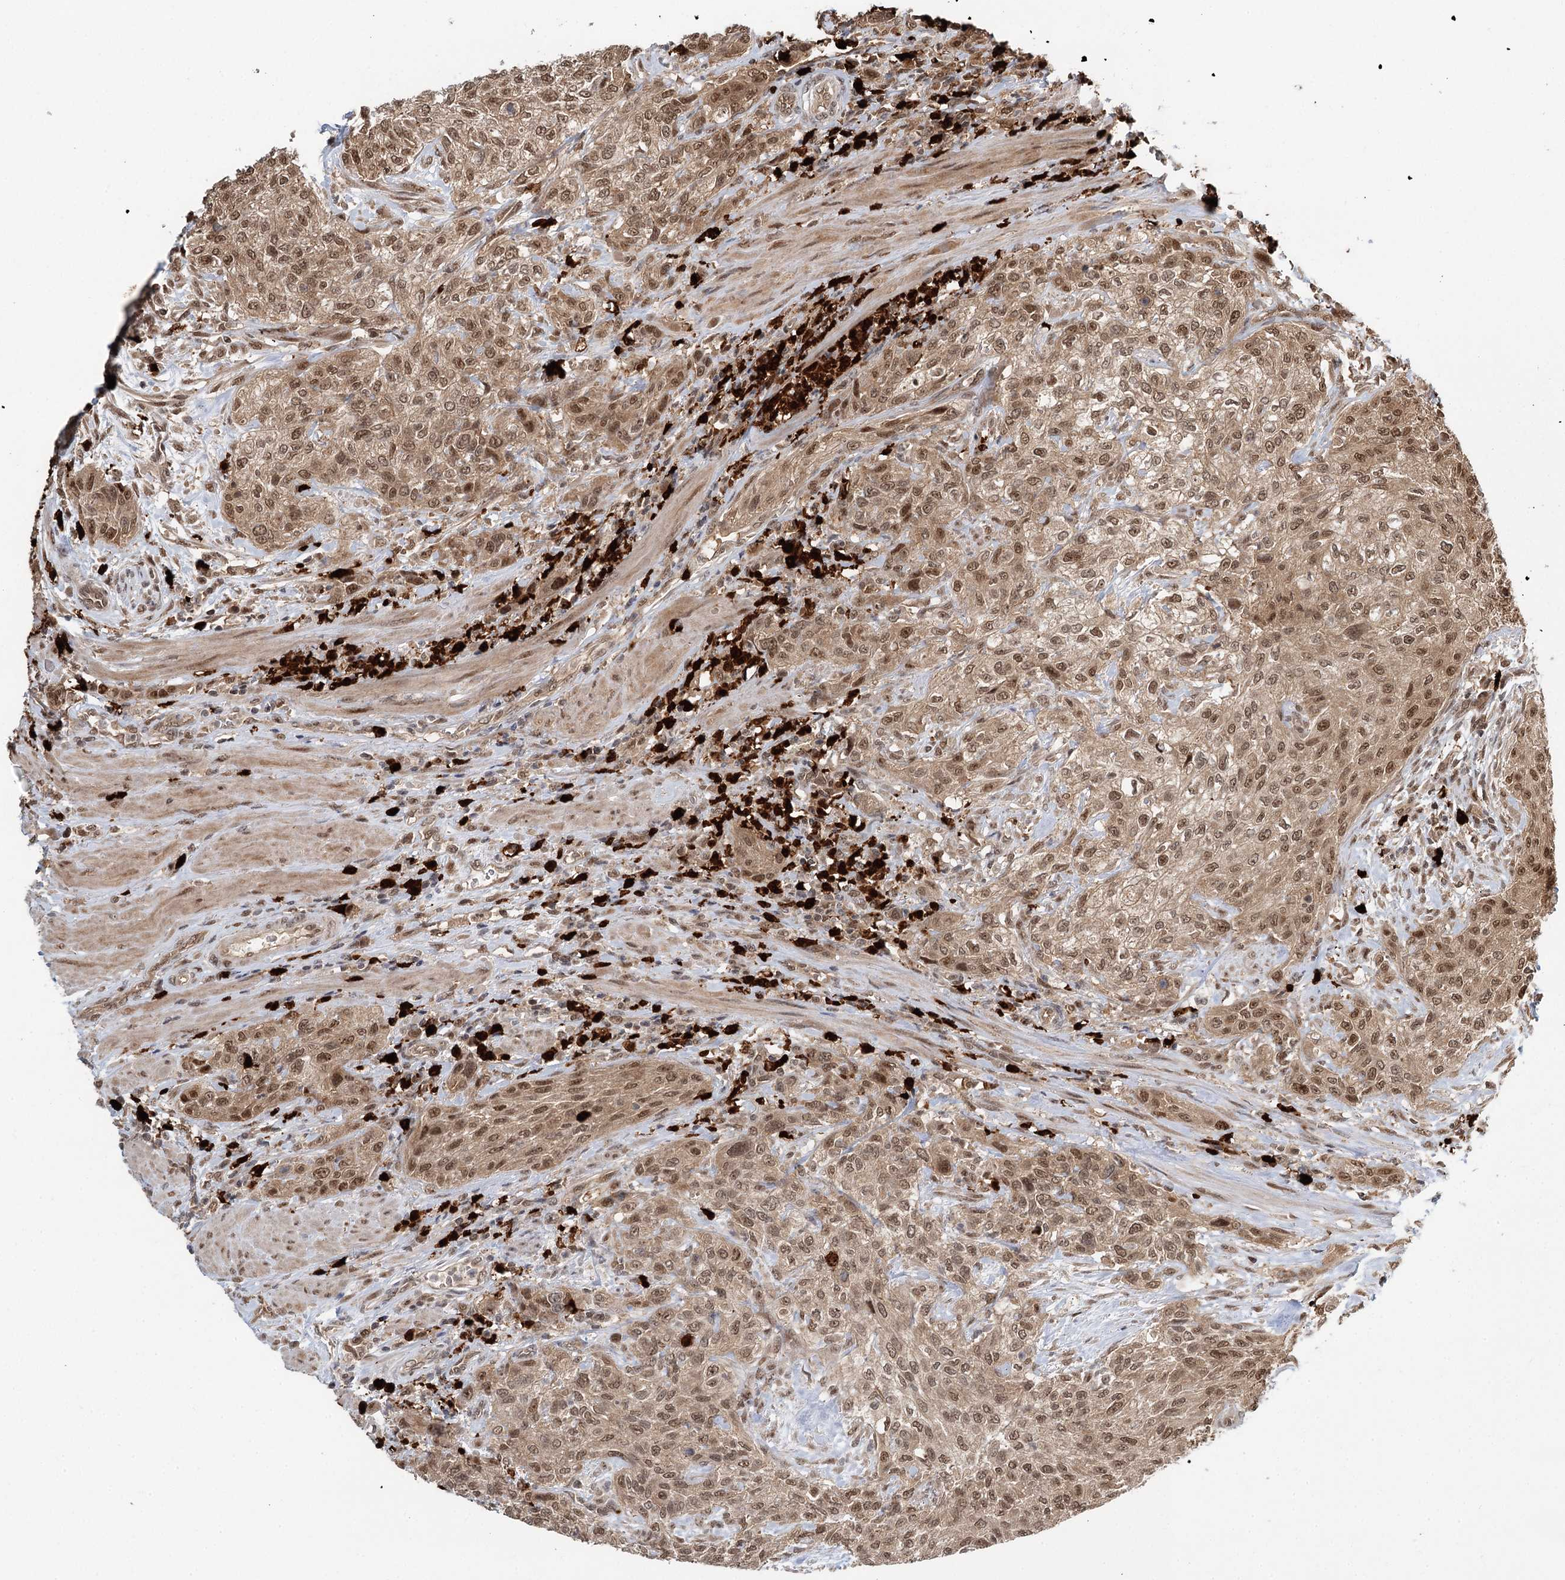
{"staining": {"intensity": "moderate", "quantity": ">75%", "location": "nuclear"}, "tissue": "urothelial cancer", "cell_type": "Tumor cells", "image_type": "cancer", "snomed": [{"axis": "morphology", "description": "Normal tissue, NOS"}, {"axis": "morphology", "description": "Urothelial carcinoma, NOS"}, {"axis": "topography", "description": "Urinary bladder"}, {"axis": "topography", "description": "Peripheral nerve tissue"}], "caption": "IHC of transitional cell carcinoma exhibits medium levels of moderate nuclear positivity in about >75% of tumor cells.", "gene": "N6AMT1", "patient": {"sex": "male", "age": 35}}